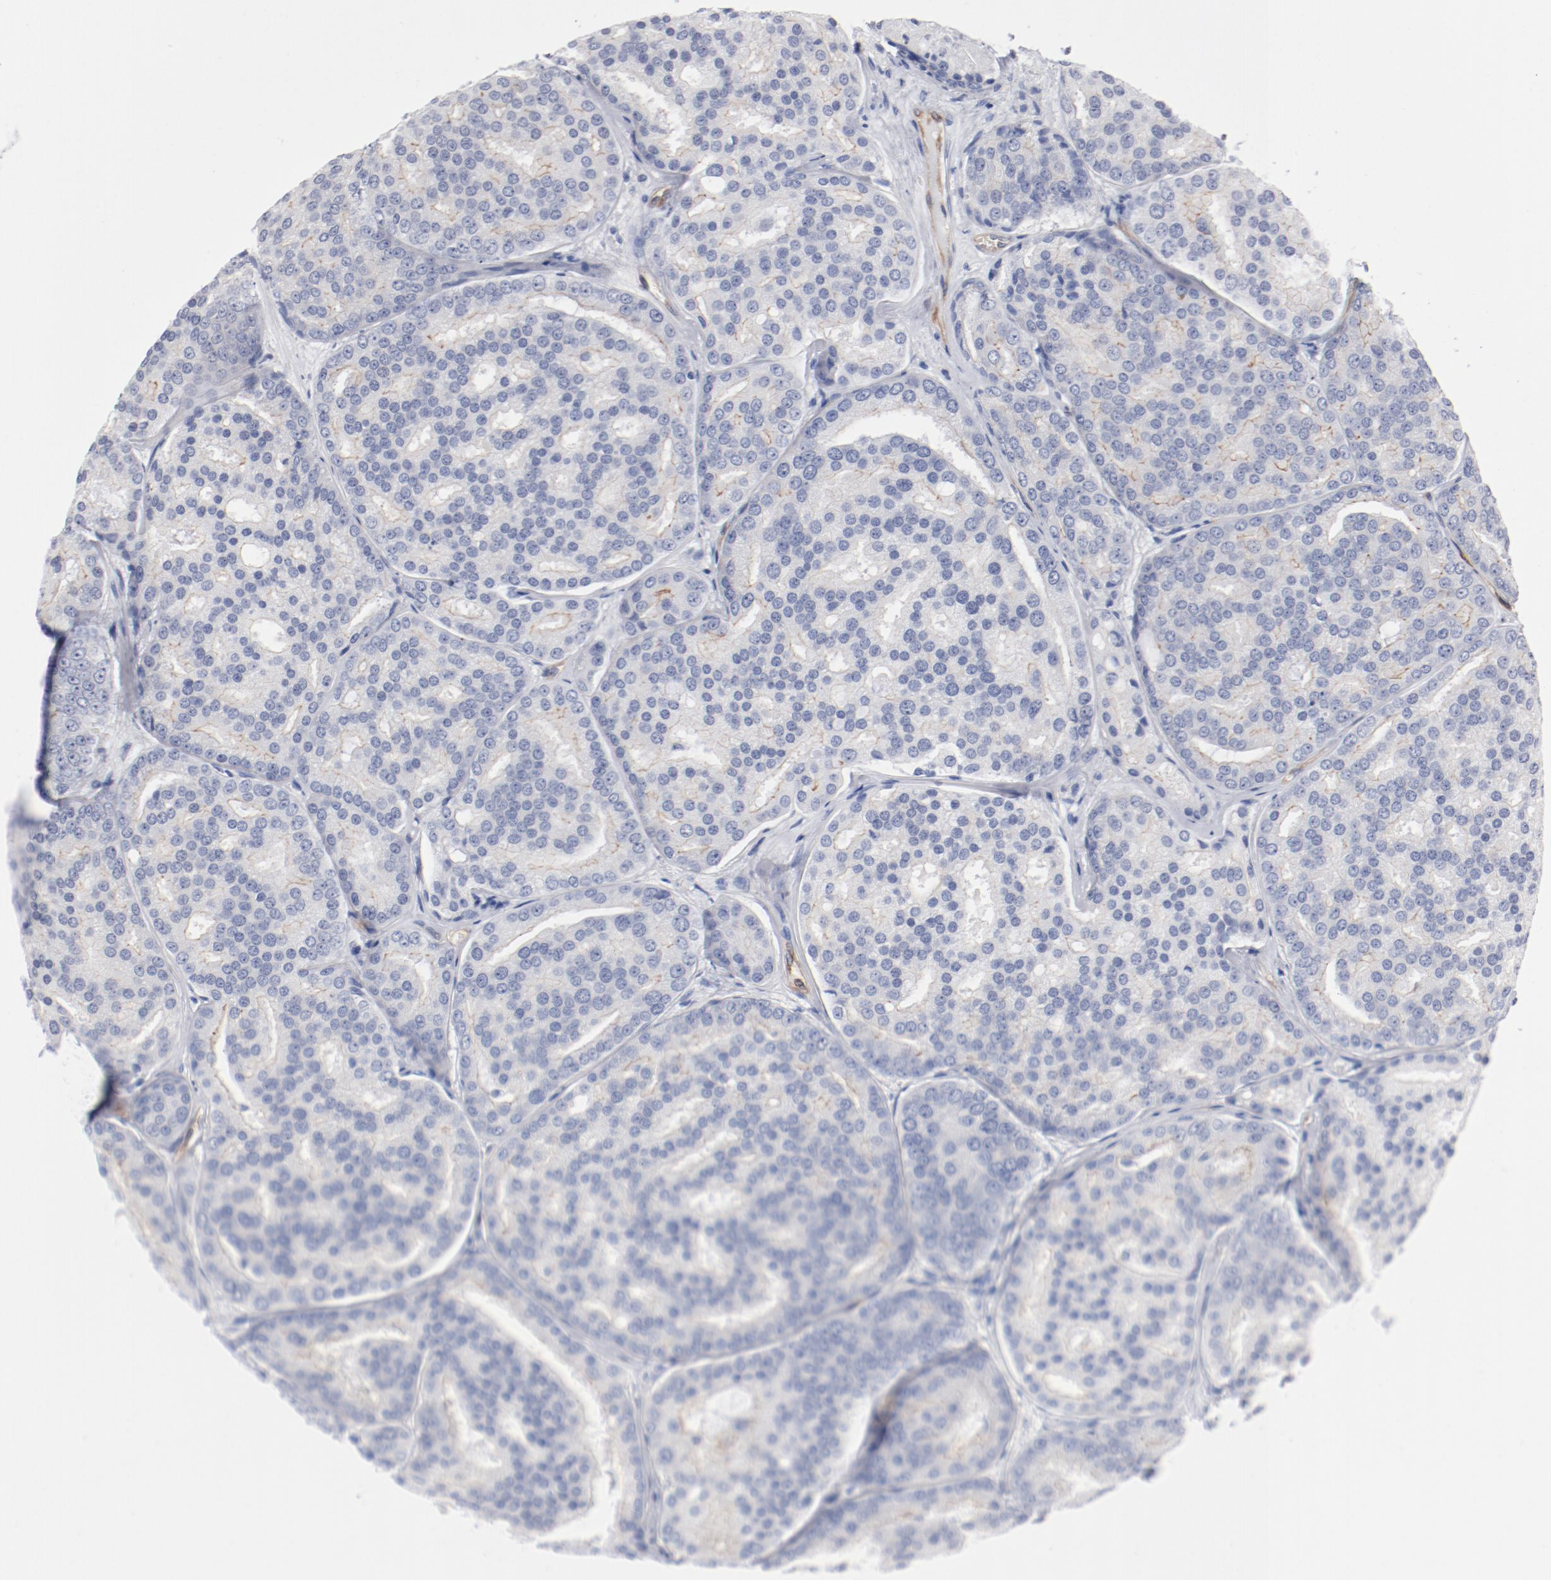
{"staining": {"intensity": "moderate", "quantity": "25%-75%", "location": "cytoplasmic/membranous"}, "tissue": "prostate cancer", "cell_type": "Tumor cells", "image_type": "cancer", "snomed": [{"axis": "morphology", "description": "Adenocarcinoma, High grade"}, {"axis": "topography", "description": "Prostate"}], "caption": "A brown stain highlights moderate cytoplasmic/membranous positivity of a protein in human adenocarcinoma (high-grade) (prostate) tumor cells.", "gene": "SHANK3", "patient": {"sex": "male", "age": 64}}